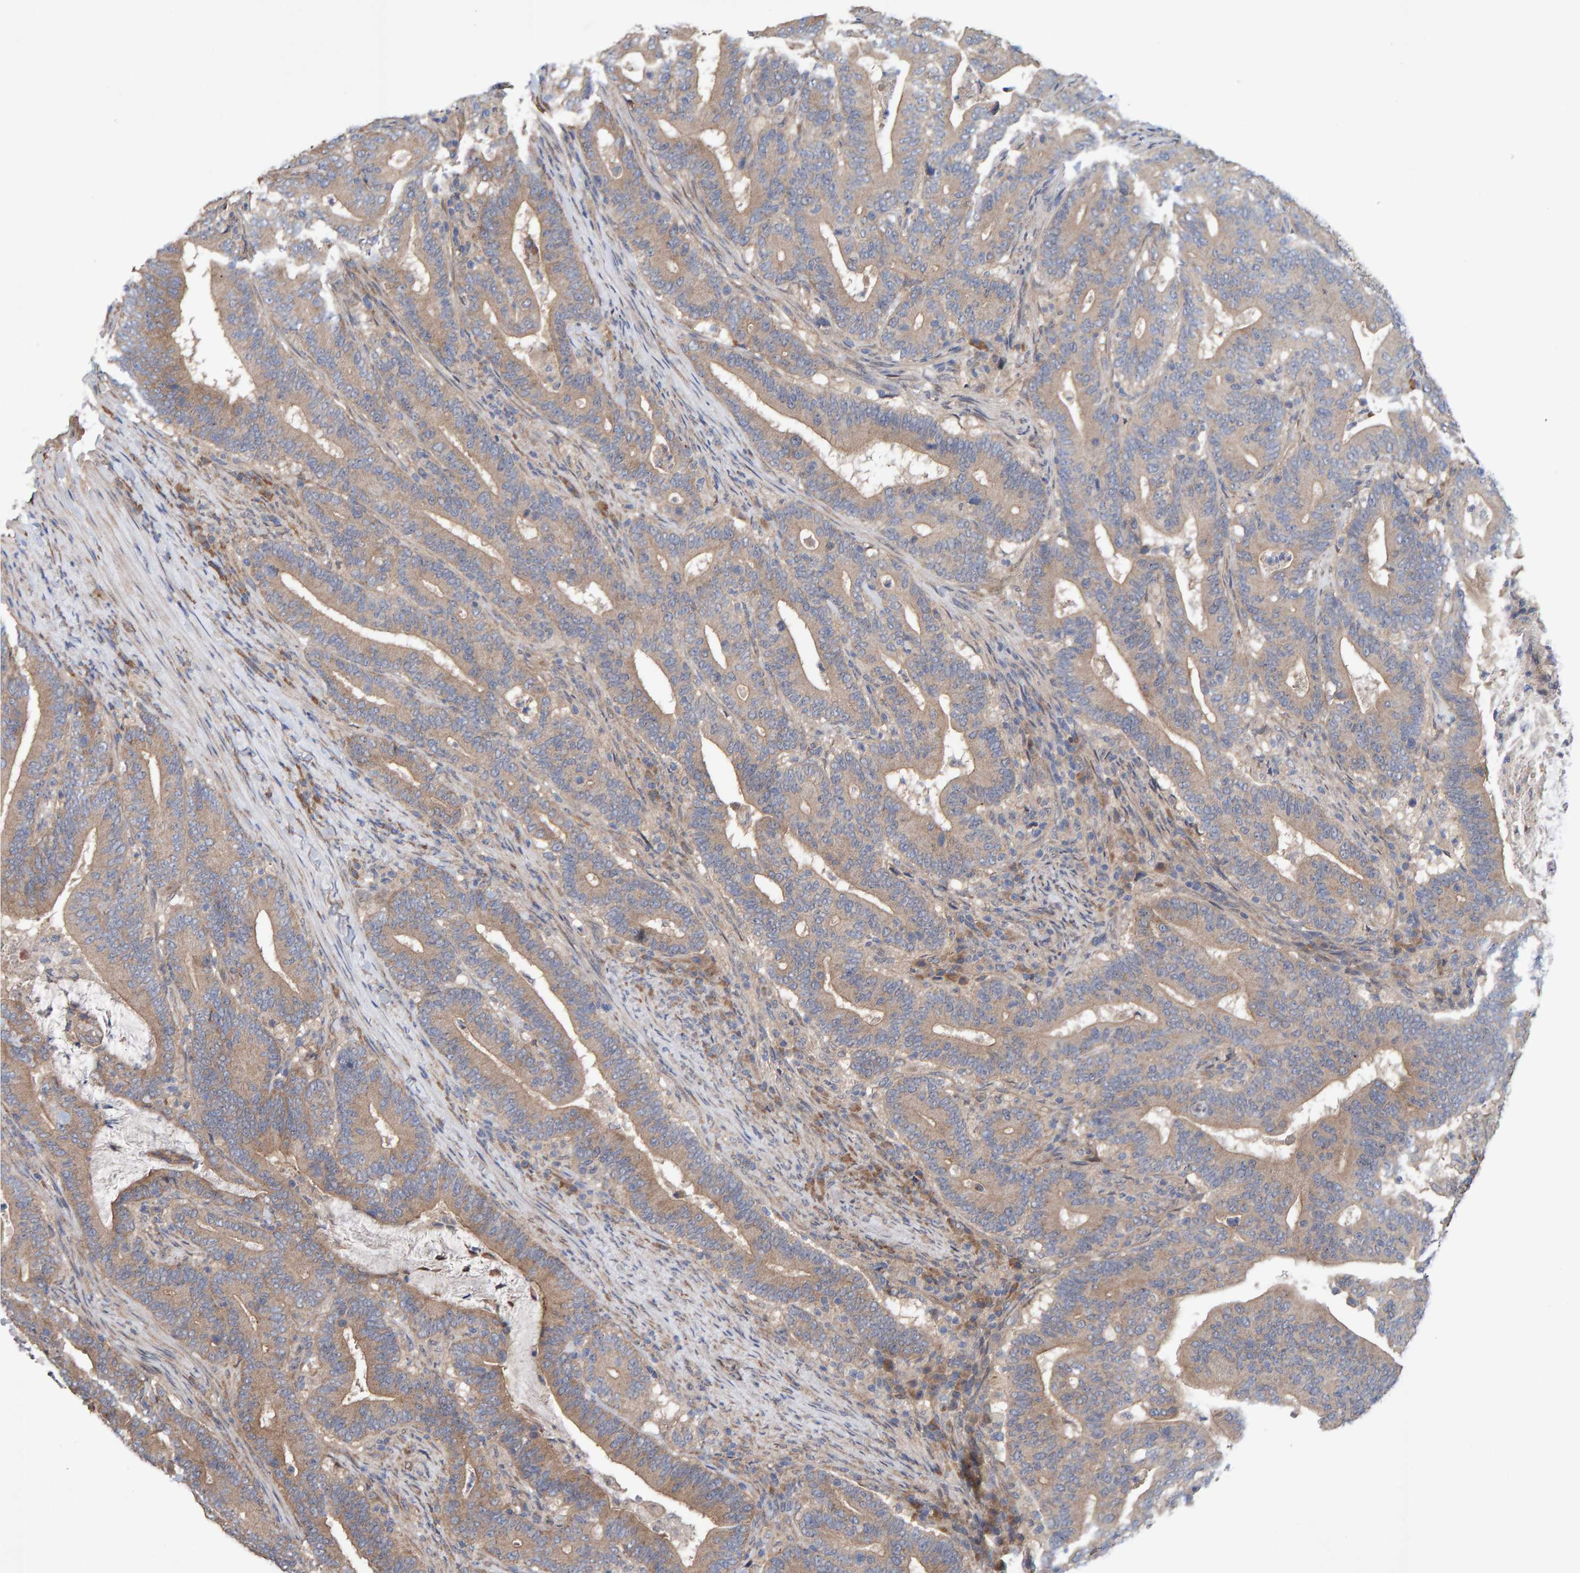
{"staining": {"intensity": "weak", "quantity": ">75%", "location": "cytoplasmic/membranous"}, "tissue": "colorectal cancer", "cell_type": "Tumor cells", "image_type": "cancer", "snomed": [{"axis": "morphology", "description": "Adenocarcinoma, NOS"}, {"axis": "topography", "description": "Colon"}], "caption": "The image shows staining of colorectal cancer, revealing weak cytoplasmic/membranous protein positivity (brown color) within tumor cells. The staining is performed using DAB brown chromogen to label protein expression. The nuclei are counter-stained blue using hematoxylin.", "gene": "LRSAM1", "patient": {"sex": "female", "age": 66}}